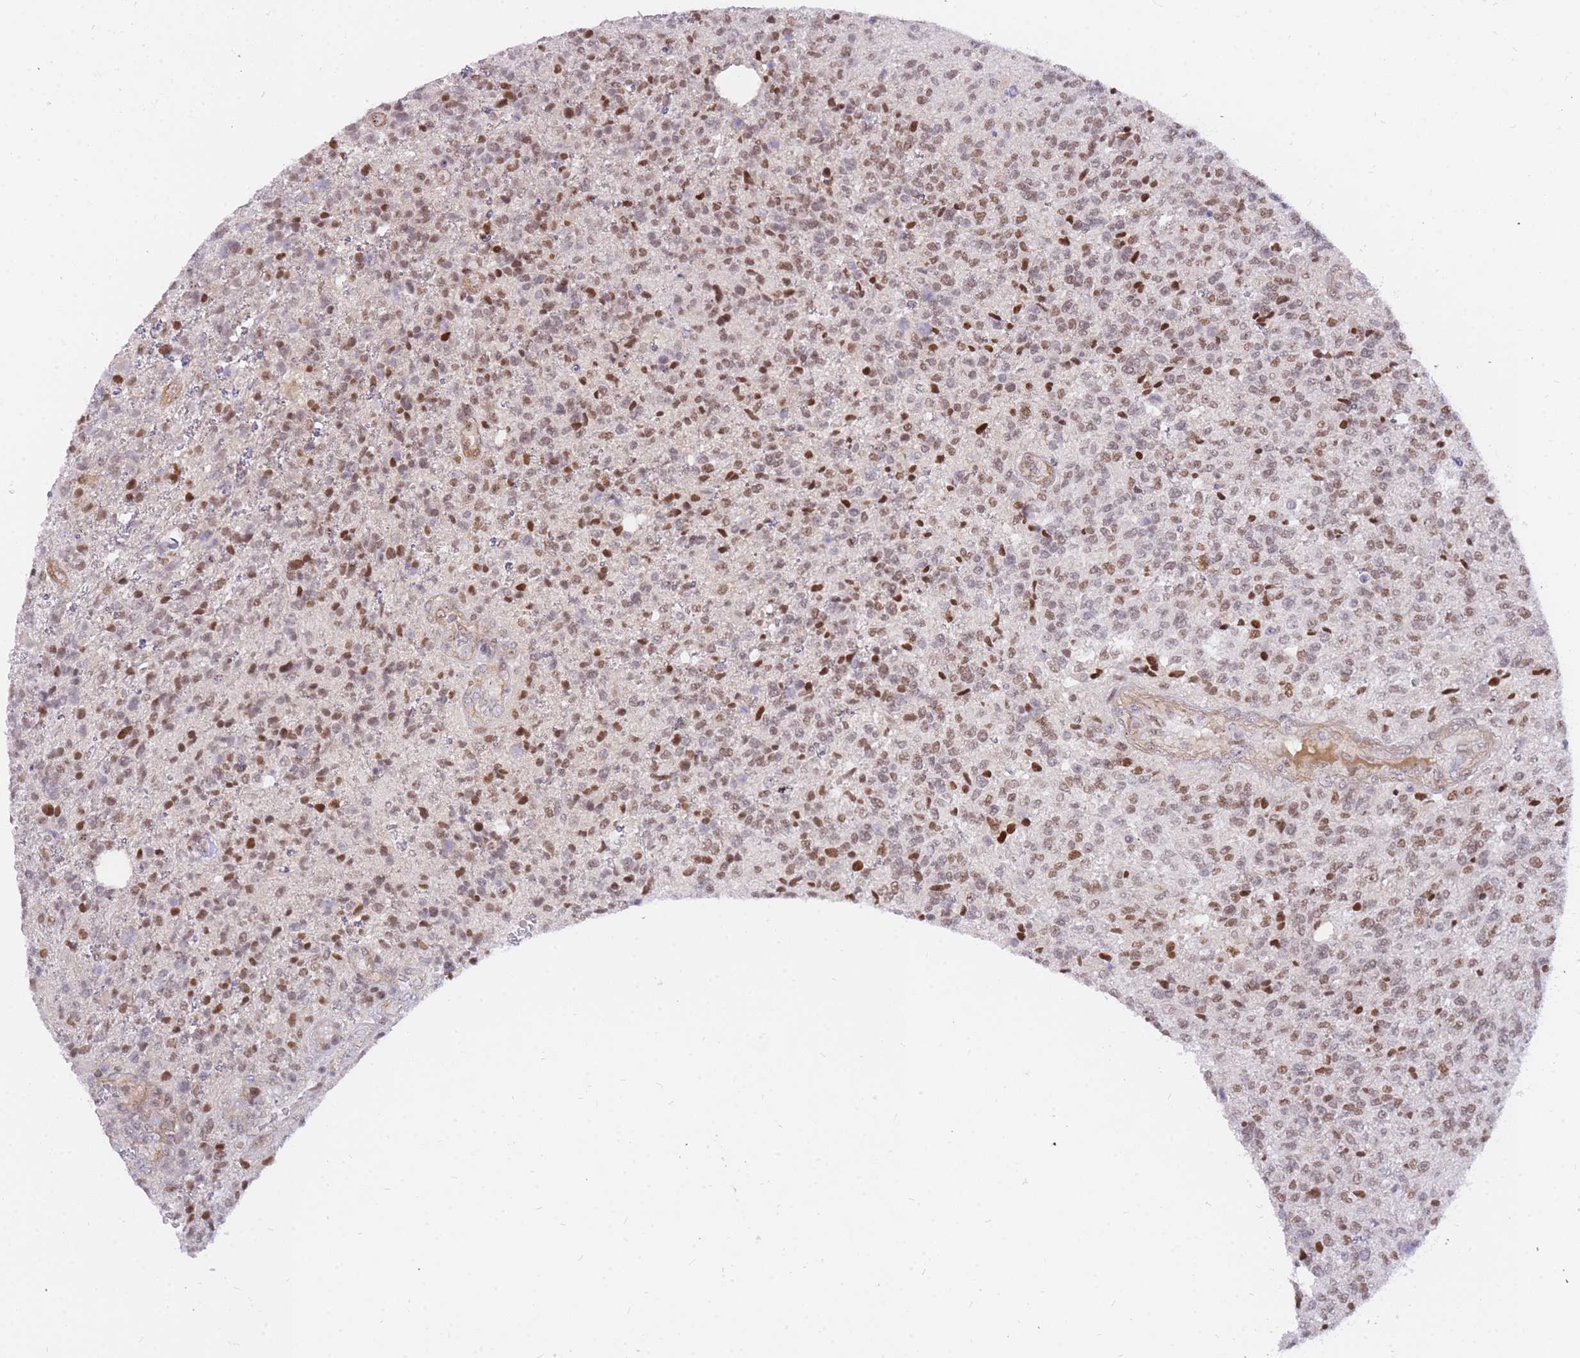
{"staining": {"intensity": "moderate", "quantity": ">75%", "location": "nuclear"}, "tissue": "glioma", "cell_type": "Tumor cells", "image_type": "cancer", "snomed": [{"axis": "morphology", "description": "Glioma, malignant, High grade"}, {"axis": "topography", "description": "Brain"}], "caption": "Immunohistochemical staining of human high-grade glioma (malignant) reveals moderate nuclear protein positivity in about >75% of tumor cells.", "gene": "TLE2", "patient": {"sex": "male", "age": 56}}